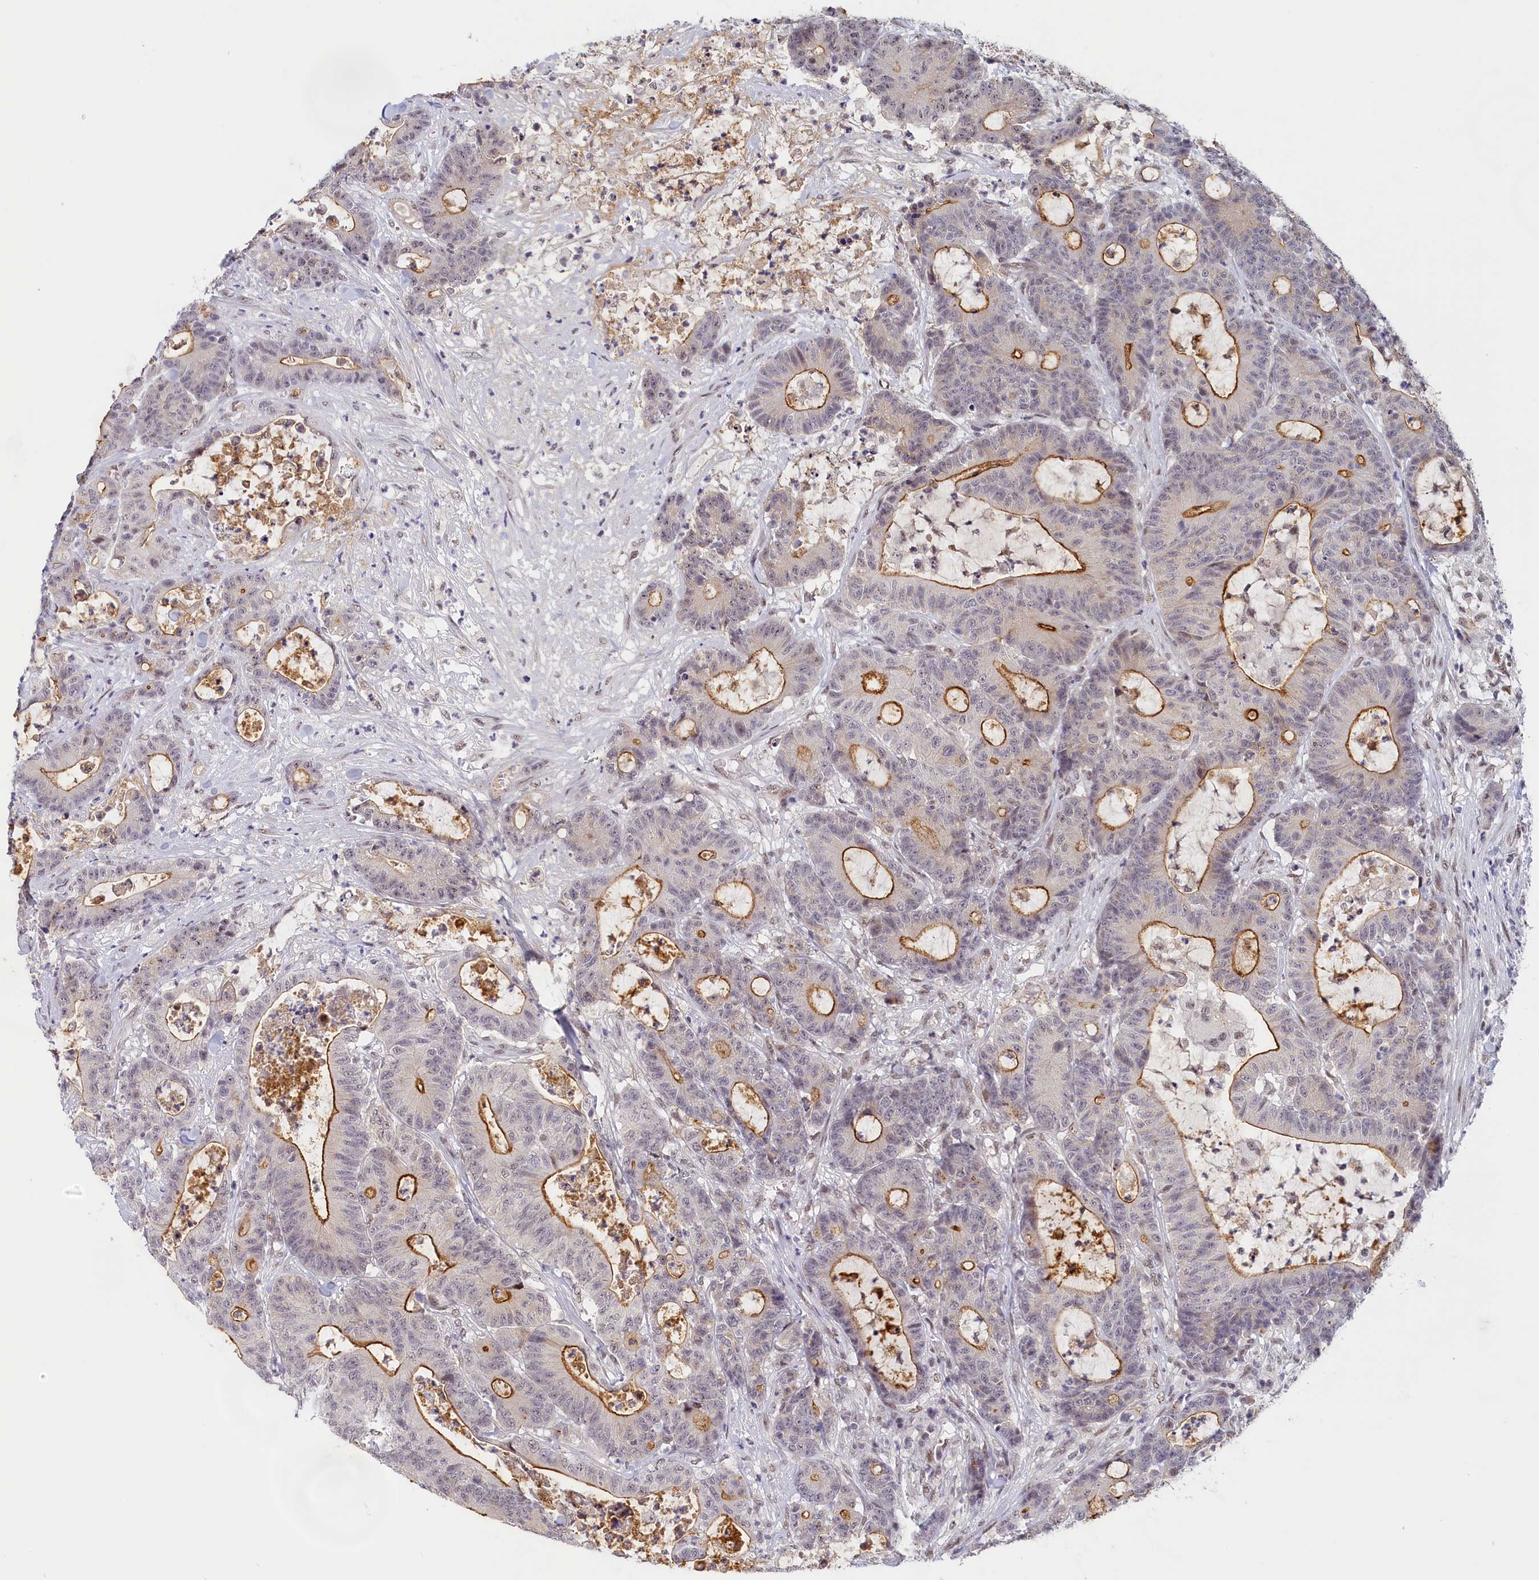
{"staining": {"intensity": "strong", "quantity": "25%-75%", "location": "cytoplasmic/membranous"}, "tissue": "colorectal cancer", "cell_type": "Tumor cells", "image_type": "cancer", "snomed": [{"axis": "morphology", "description": "Adenocarcinoma, NOS"}, {"axis": "topography", "description": "Colon"}], "caption": "Tumor cells show high levels of strong cytoplasmic/membranous positivity in approximately 25%-75% of cells in human colorectal cancer (adenocarcinoma). (DAB (3,3'-diaminobenzidine) IHC with brightfield microscopy, high magnification).", "gene": "SEC31B", "patient": {"sex": "female", "age": 84}}